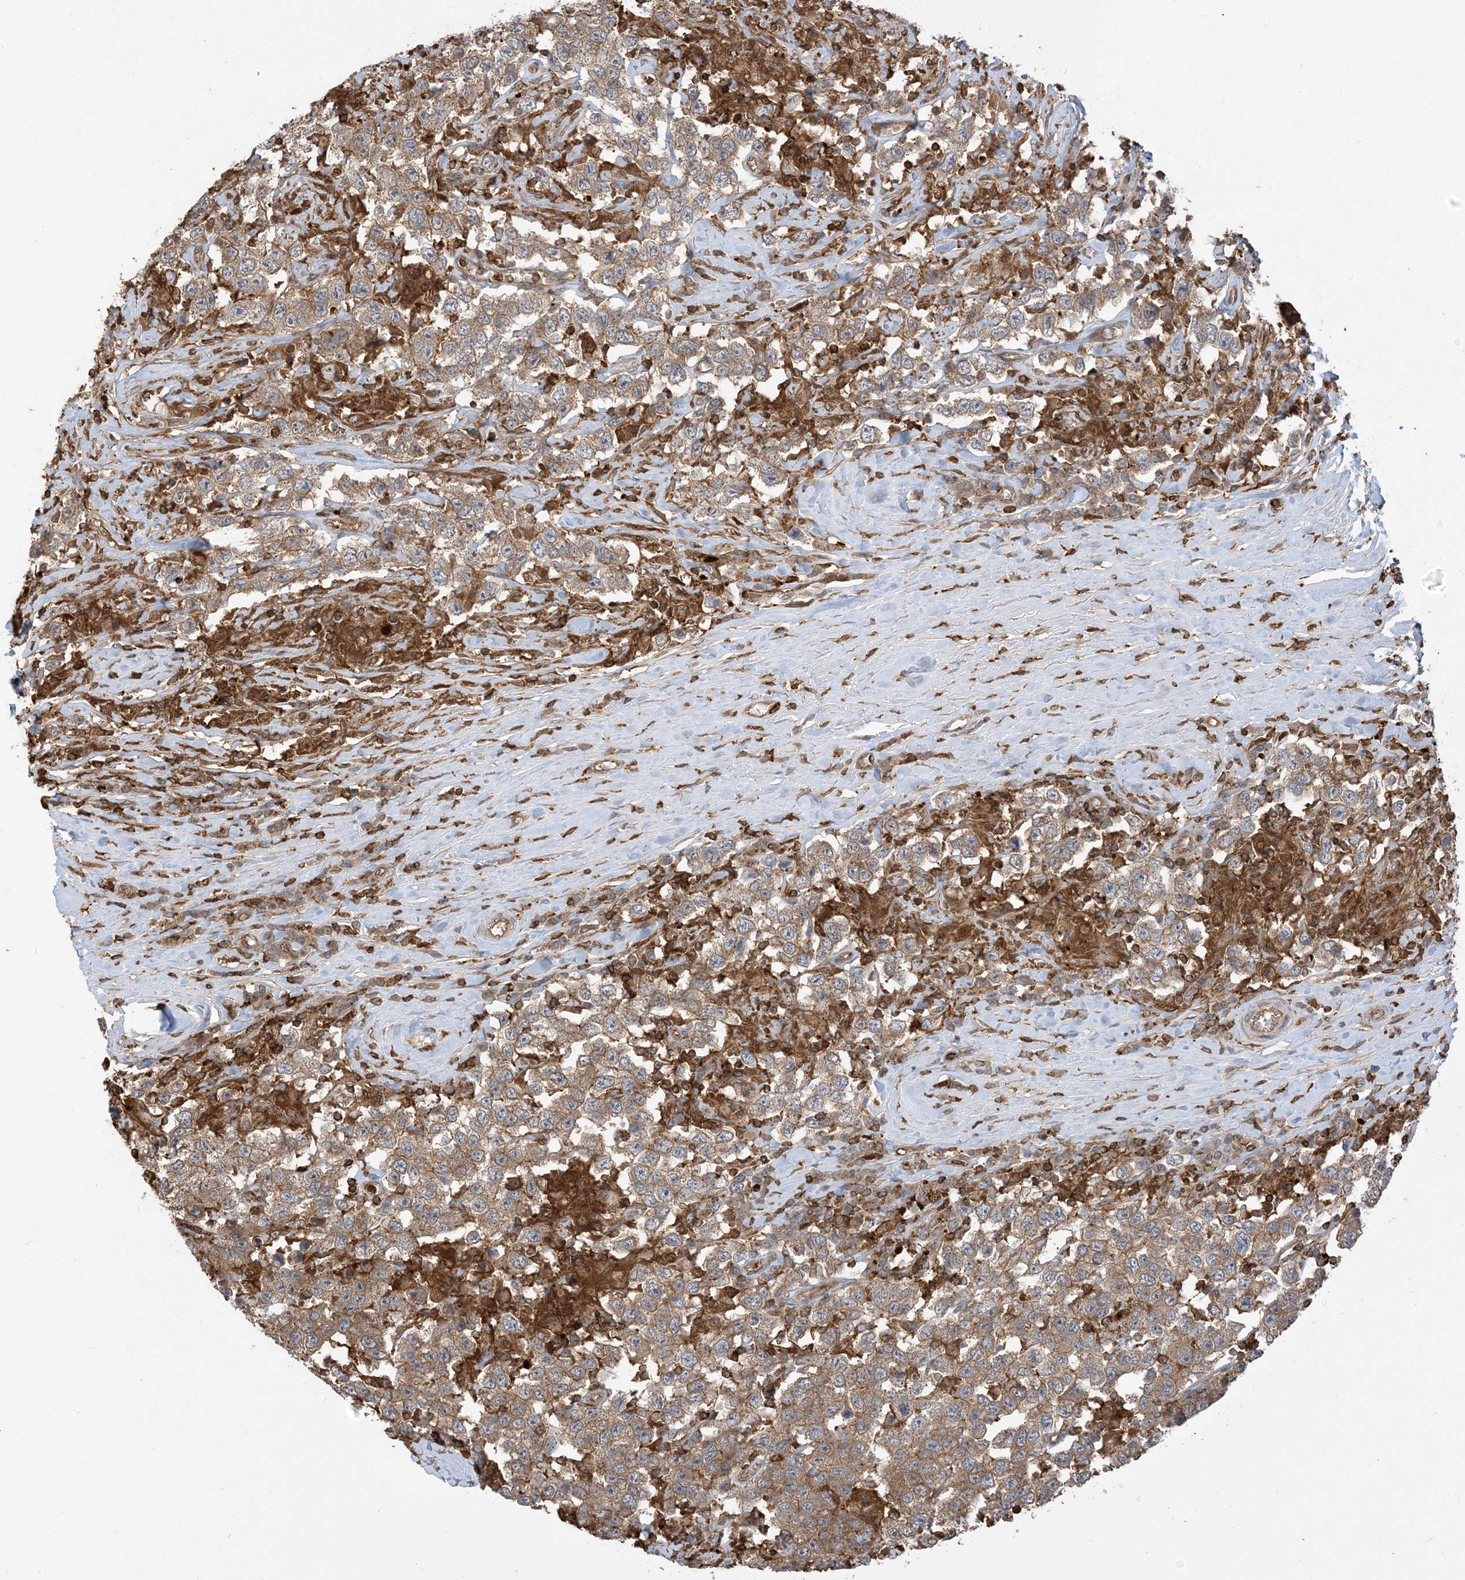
{"staining": {"intensity": "moderate", "quantity": ">75%", "location": "cytoplasmic/membranous"}, "tissue": "testis cancer", "cell_type": "Tumor cells", "image_type": "cancer", "snomed": [{"axis": "morphology", "description": "Seminoma, NOS"}, {"axis": "topography", "description": "Testis"}], "caption": "A brown stain labels moderate cytoplasmic/membranous positivity of a protein in testis cancer tumor cells.", "gene": "CAPZB", "patient": {"sex": "male", "age": 41}}